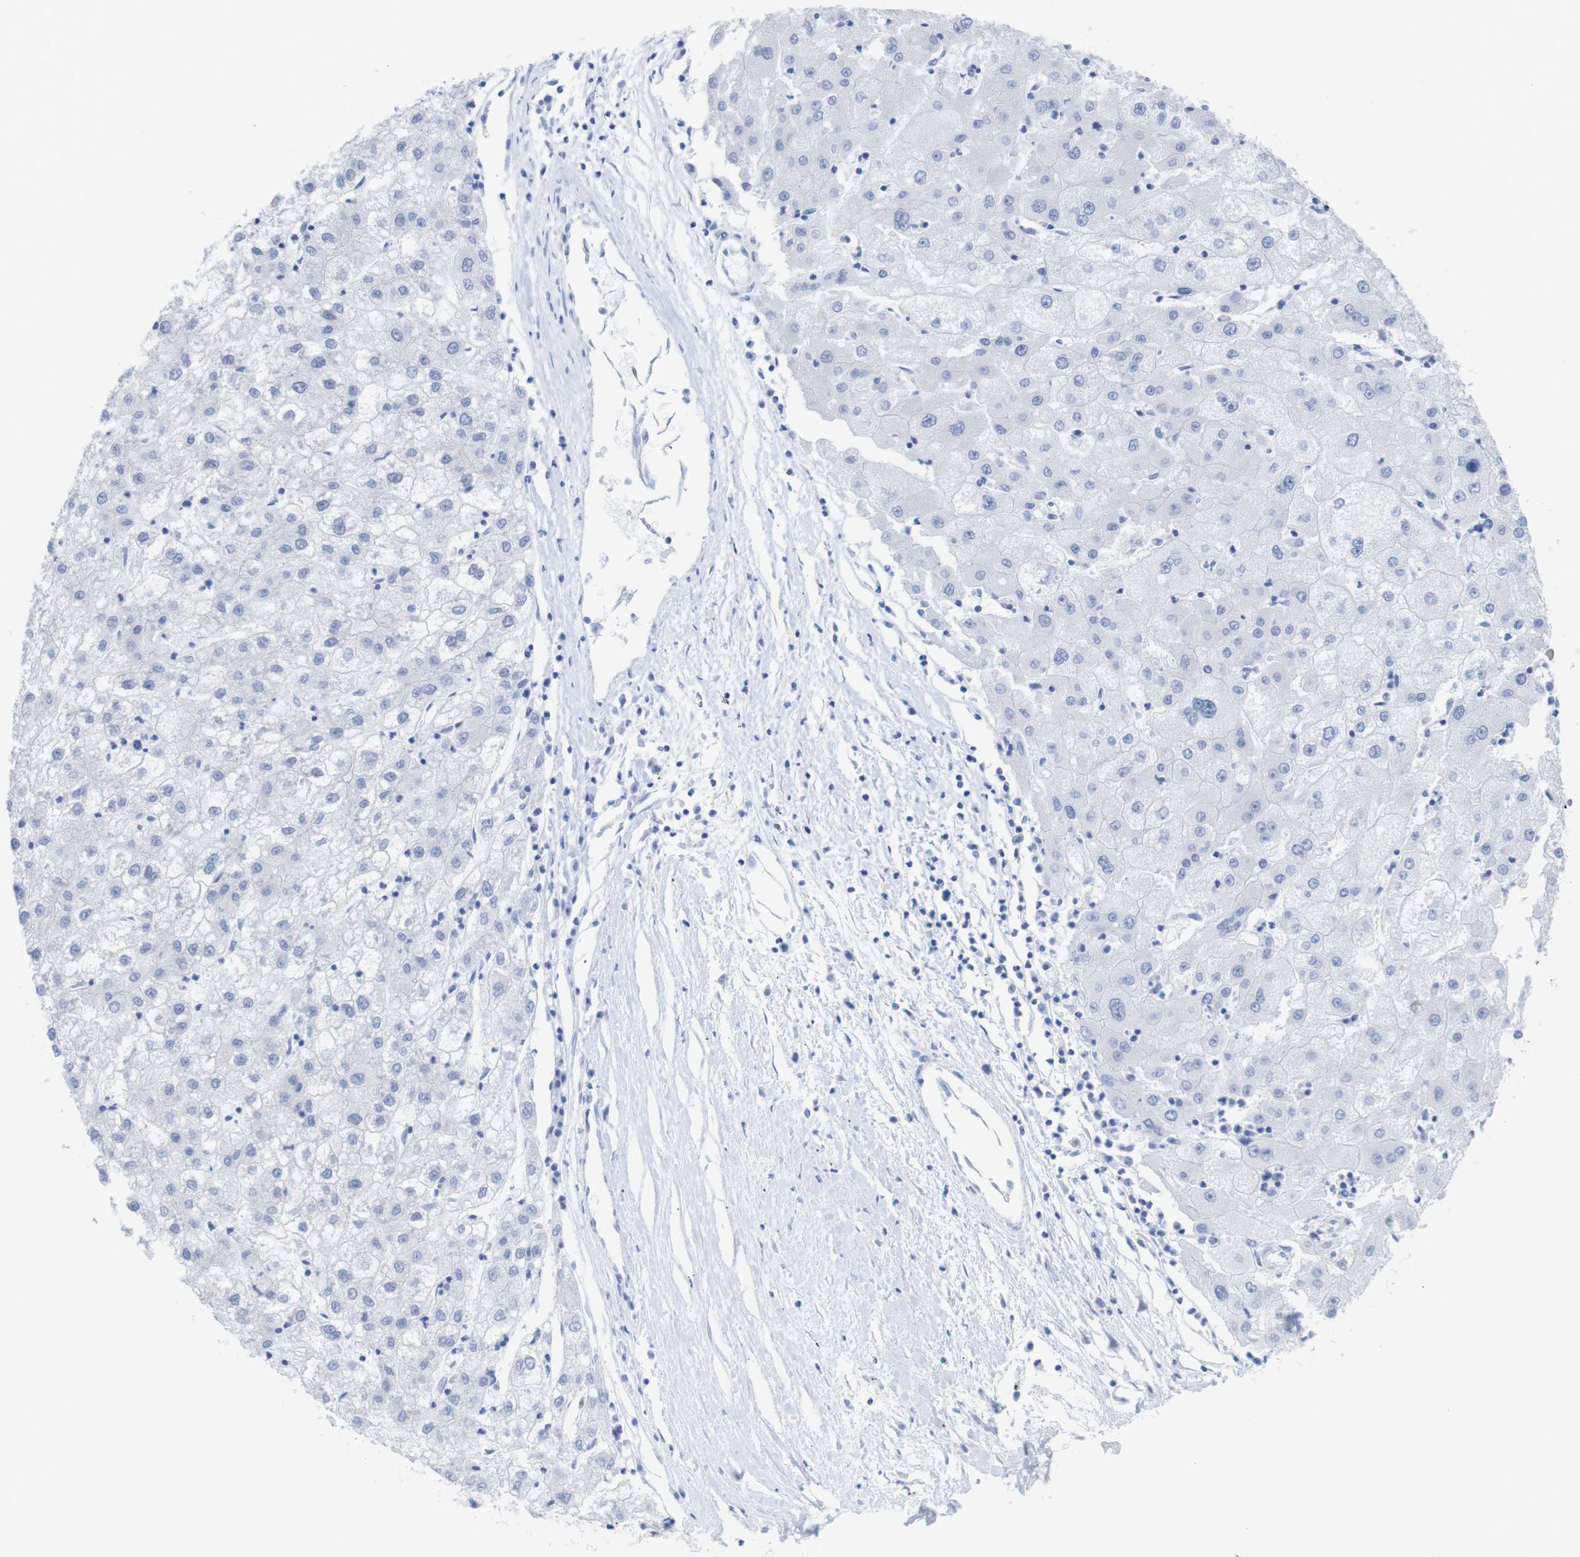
{"staining": {"intensity": "negative", "quantity": "none", "location": "none"}, "tissue": "liver cancer", "cell_type": "Tumor cells", "image_type": "cancer", "snomed": [{"axis": "morphology", "description": "Carcinoma, Hepatocellular, NOS"}, {"axis": "topography", "description": "Liver"}], "caption": "This is an IHC micrograph of liver cancer (hepatocellular carcinoma). There is no positivity in tumor cells.", "gene": "PNMA1", "patient": {"sex": "male", "age": 72}}